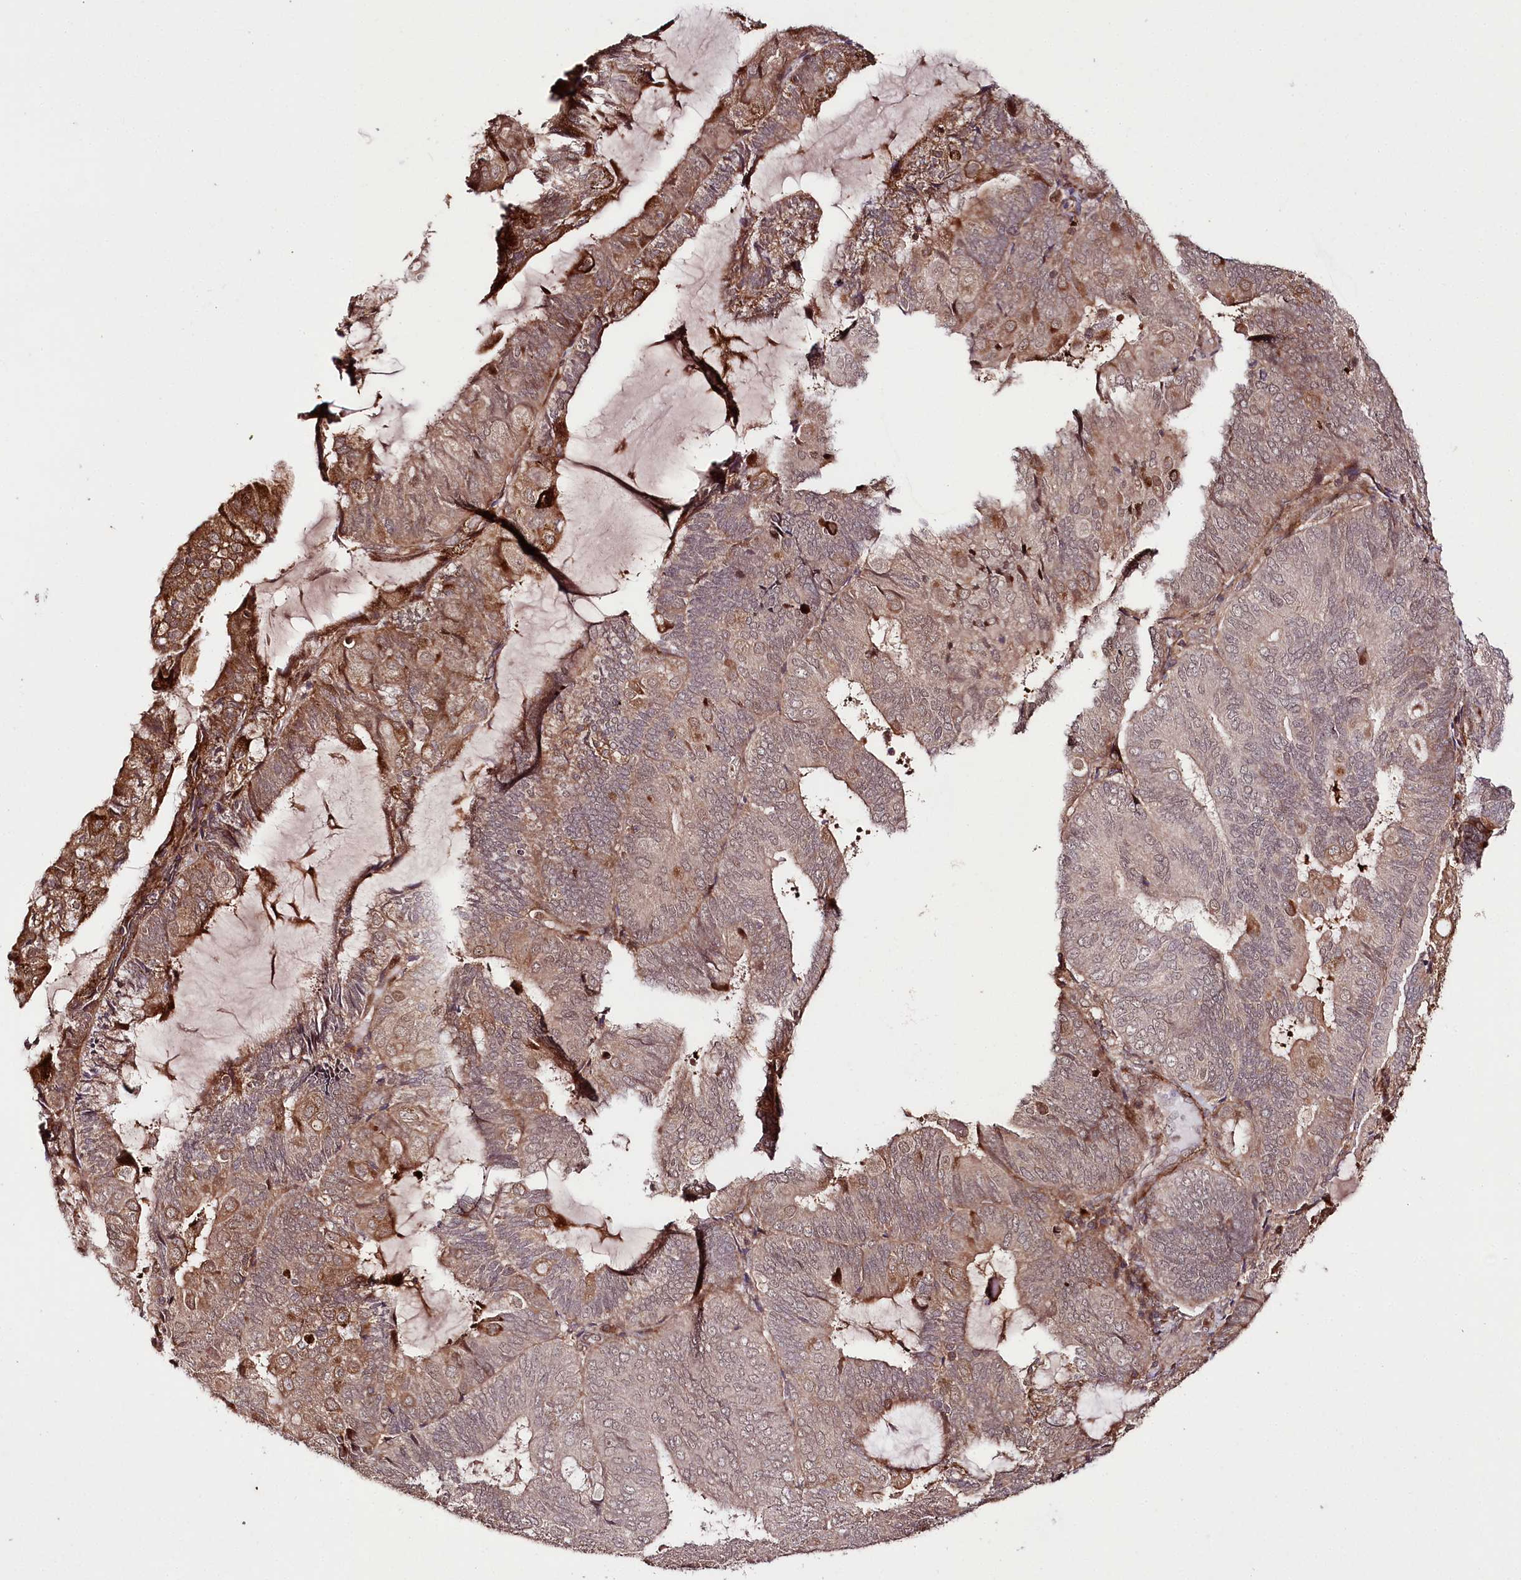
{"staining": {"intensity": "moderate", "quantity": "<25%", "location": "cytoplasmic/membranous"}, "tissue": "endometrial cancer", "cell_type": "Tumor cells", "image_type": "cancer", "snomed": [{"axis": "morphology", "description": "Adenocarcinoma, NOS"}, {"axis": "topography", "description": "Endometrium"}], "caption": "Immunohistochemical staining of human endometrial cancer (adenocarcinoma) displays moderate cytoplasmic/membranous protein expression in about <25% of tumor cells.", "gene": "PHLDB1", "patient": {"sex": "female", "age": 81}}